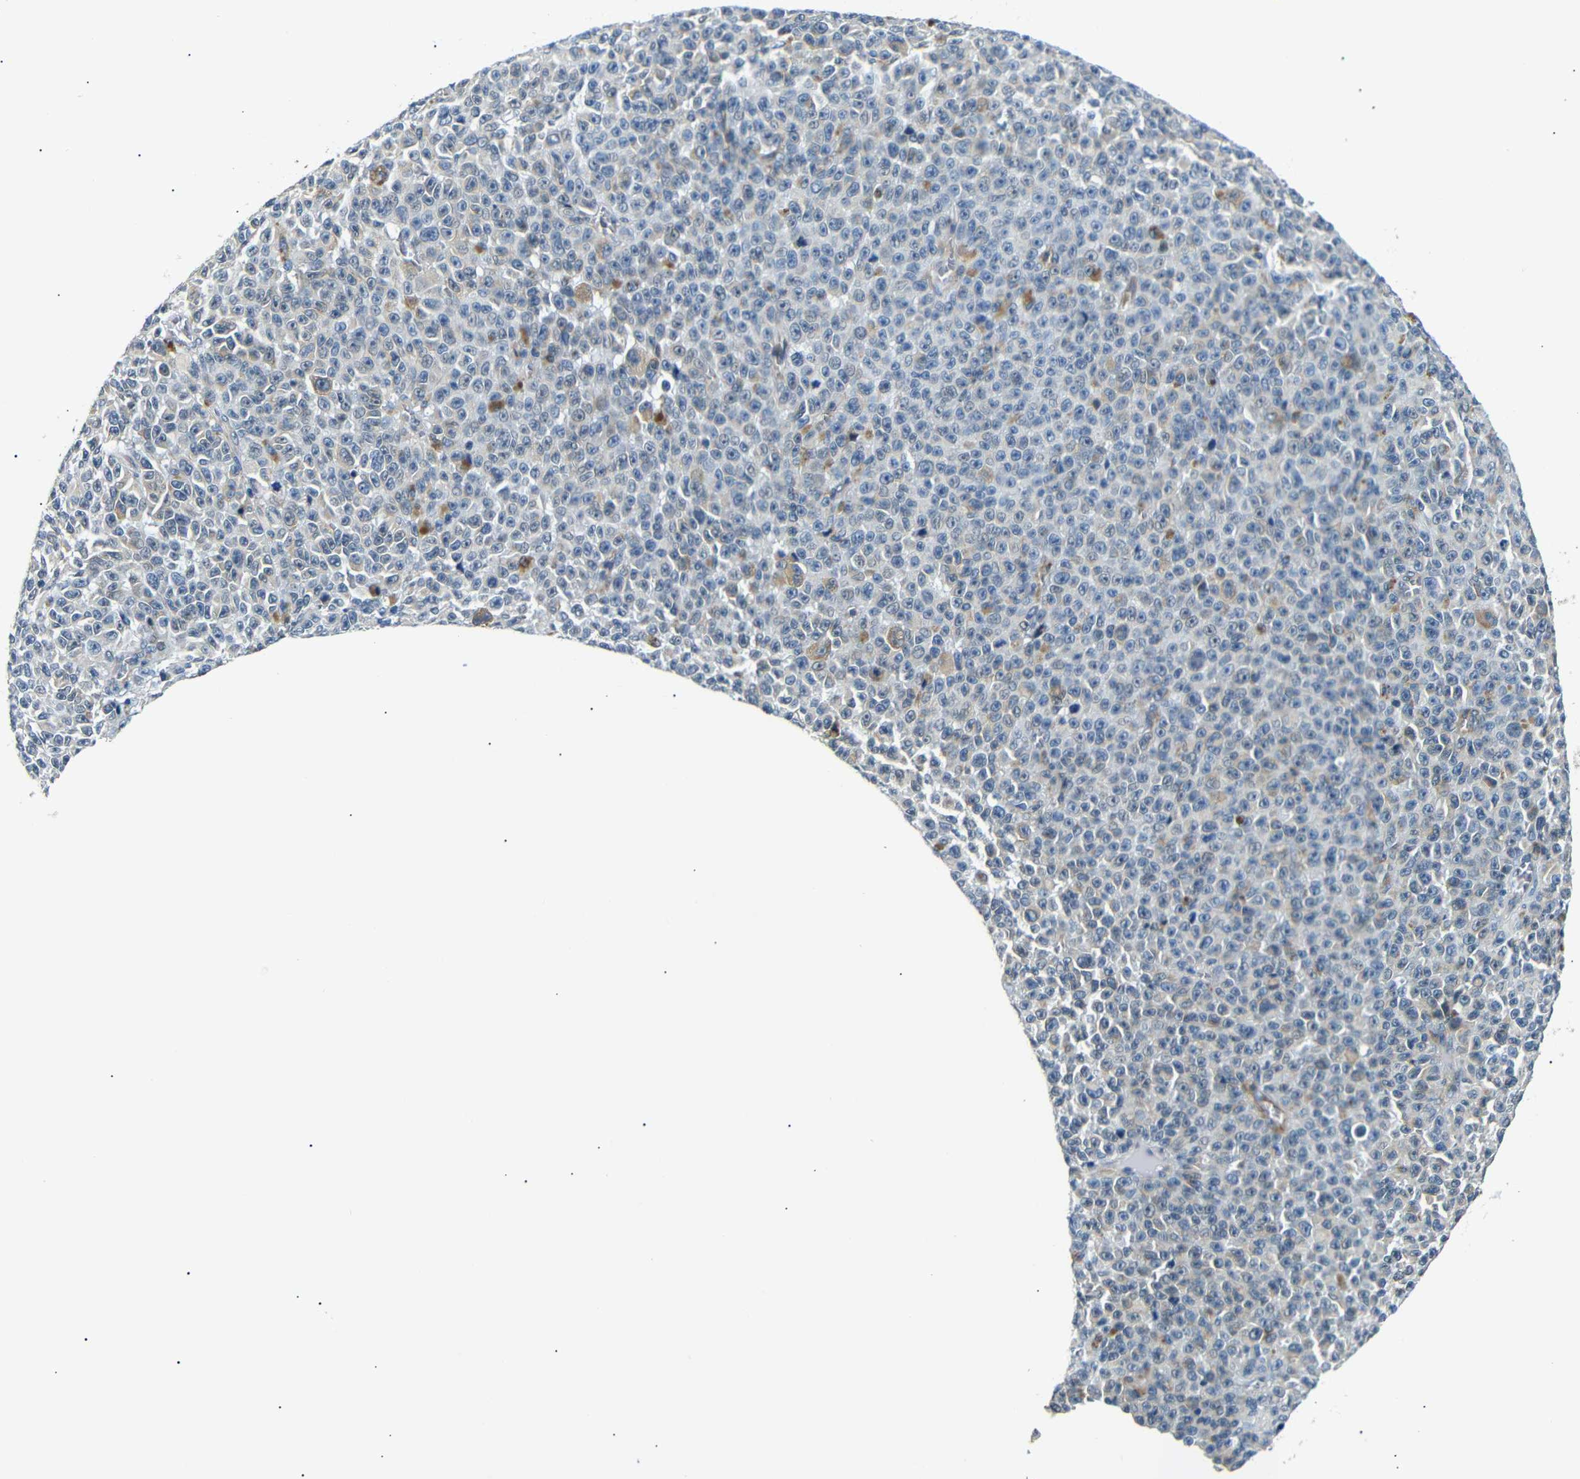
{"staining": {"intensity": "weak", "quantity": "<25%", "location": "cytoplasmic/membranous"}, "tissue": "melanoma", "cell_type": "Tumor cells", "image_type": "cancer", "snomed": [{"axis": "morphology", "description": "Malignant melanoma, NOS"}, {"axis": "topography", "description": "Skin"}], "caption": "Melanoma was stained to show a protein in brown. There is no significant positivity in tumor cells.", "gene": "TAFA1", "patient": {"sex": "female", "age": 82}}